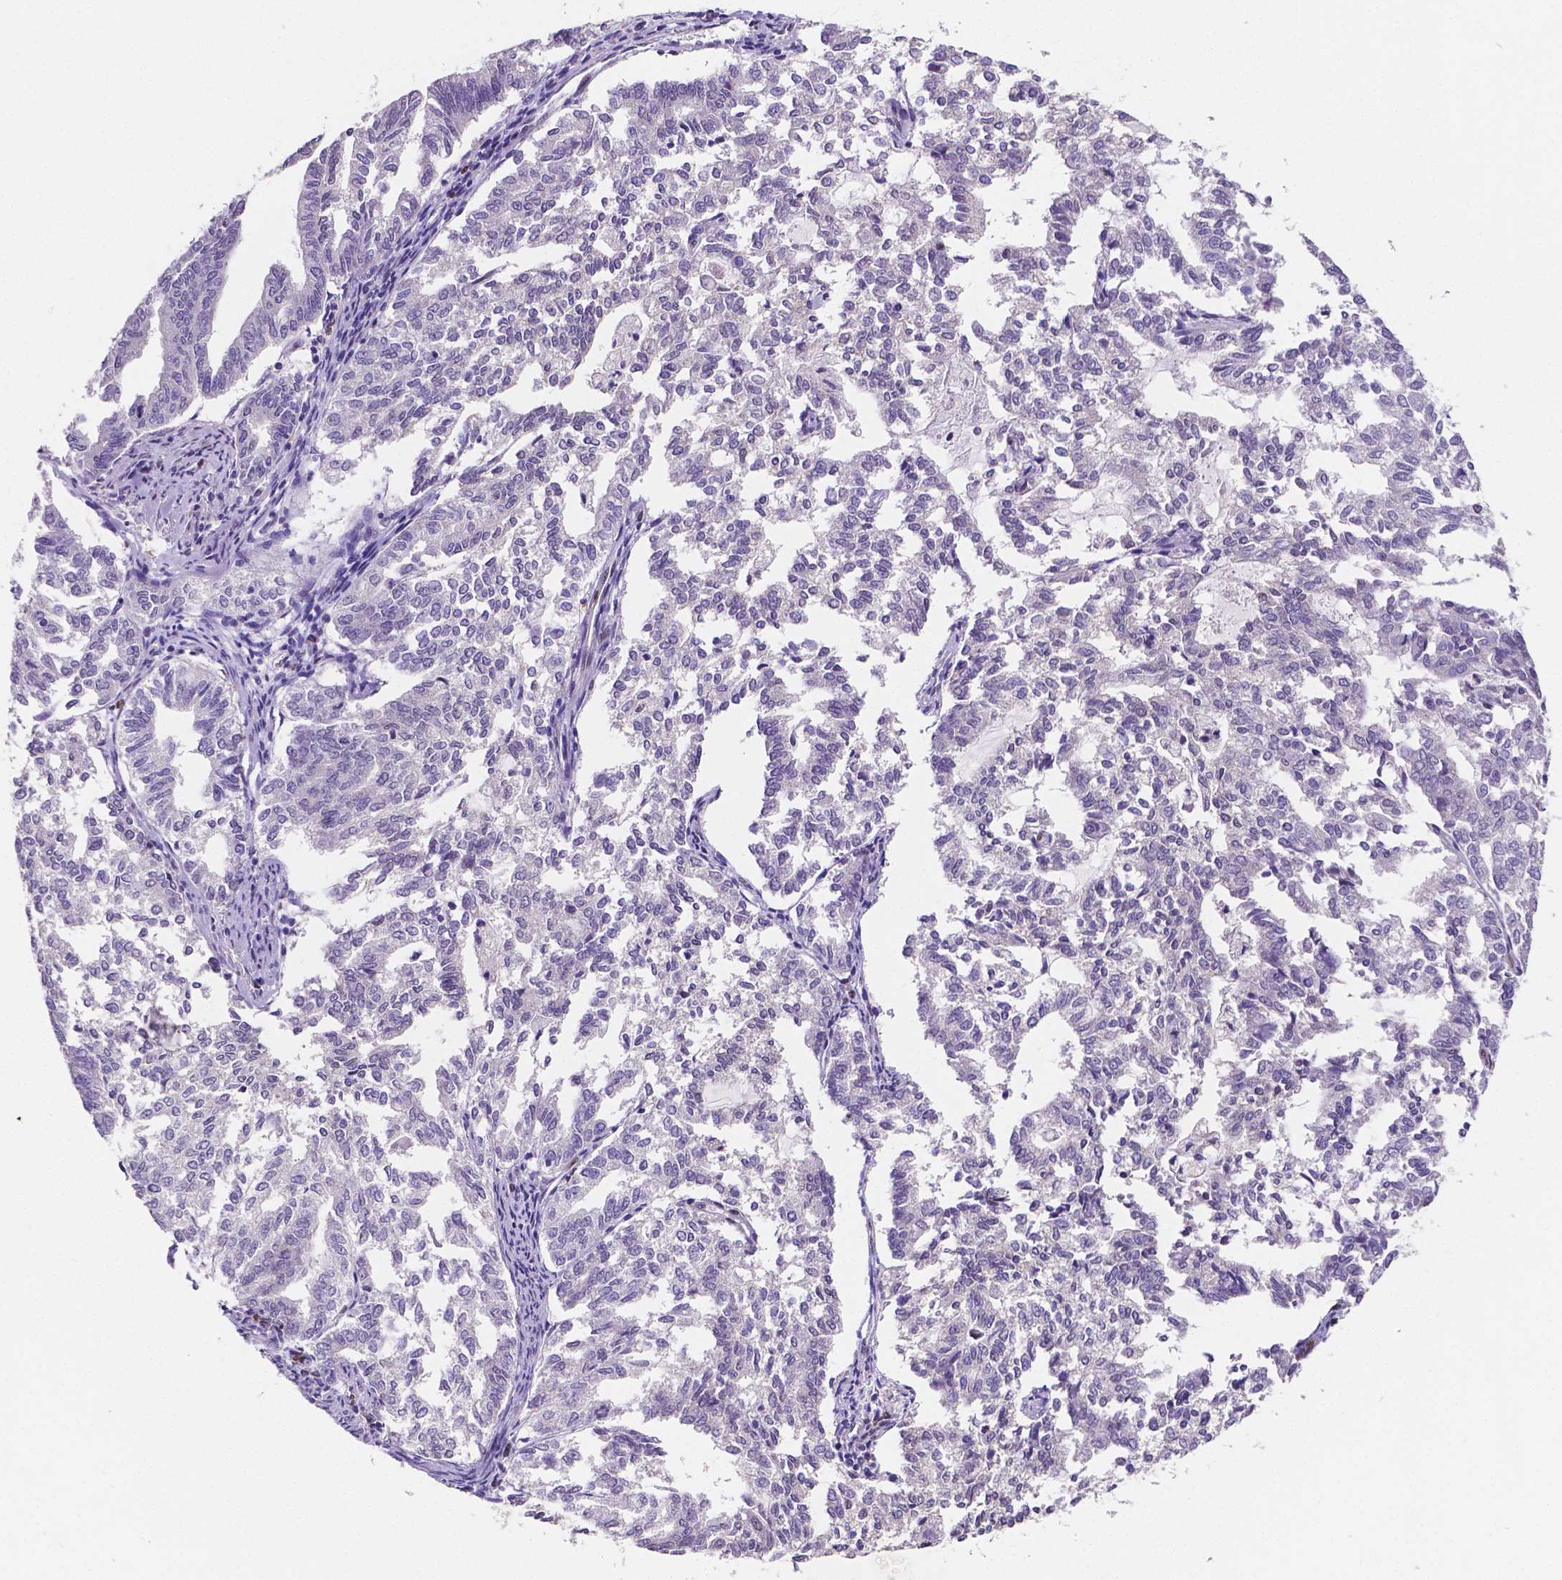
{"staining": {"intensity": "negative", "quantity": "none", "location": "none"}, "tissue": "endometrial cancer", "cell_type": "Tumor cells", "image_type": "cancer", "snomed": [{"axis": "morphology", "description": "Adenocarcinoma, NOS"}, {"axis": "topography", "description": "Endometrium"}], "caption": "A histopathology image of endometrial cancer (adenocarcinoma) stained for a protein shows no brown staining in tumor cells. (Brightfield microscopy of DAB (3,3'-diaminobenzidine) immunohistochemistry at high magnification).", "gene": "MEF2C", "patient": {"sex": "female", "age": 79}}